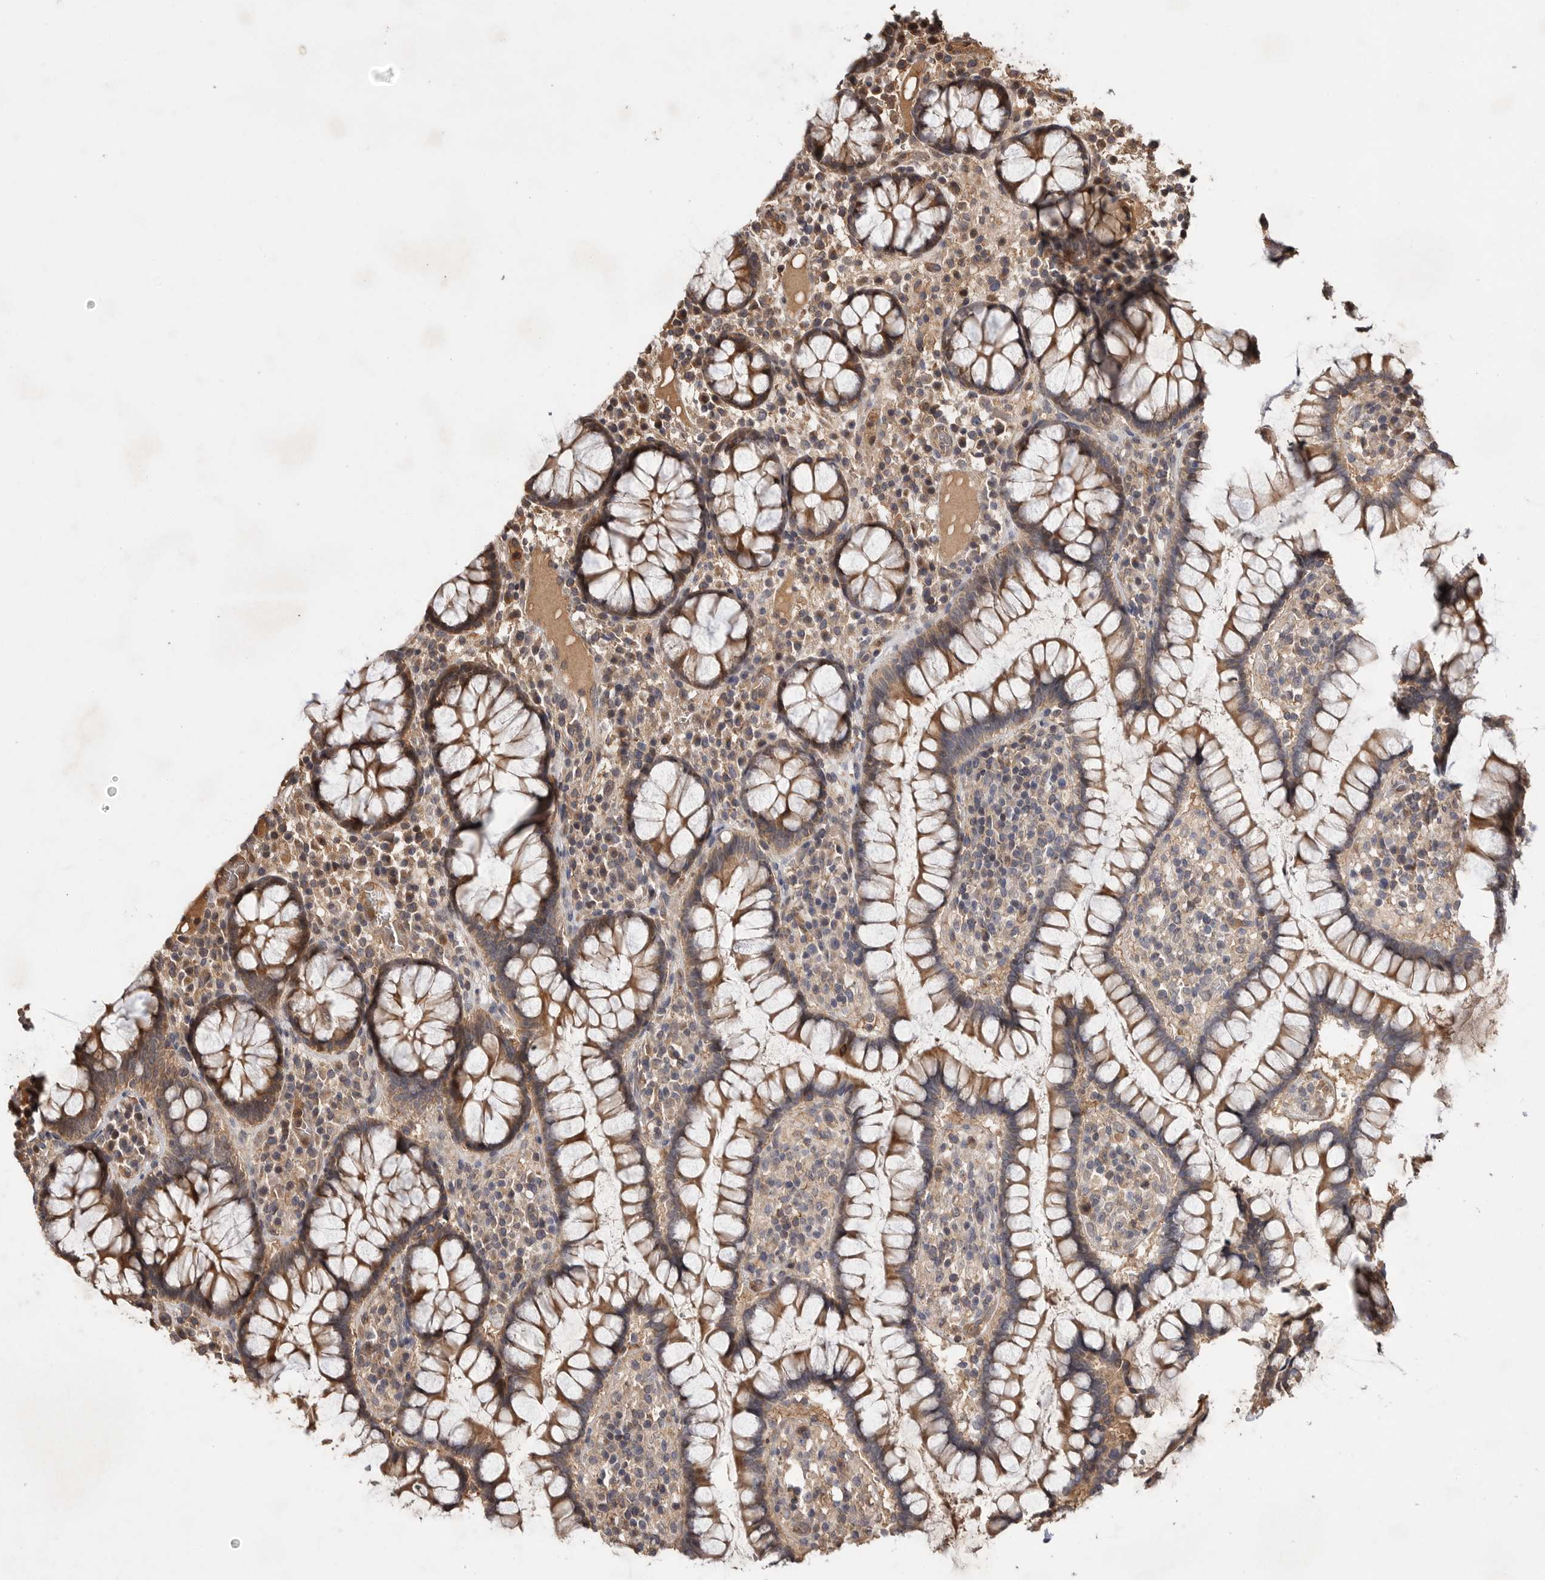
{"staining": {"intensity": "moderate", "quantity": ">75%", "location": "cytoplasmic/membranous"}, "tissue": "colon", "cell_type": "Endothelial cells", "image_type": "normal", "snomed": [{"axis": "morphology", "description": "Normal tissue, NOS"}, {"axis": "topography", "description": "Colon"}], "caption": "Colon stained with a protein marker reveals moderate staining in endothelial cells.", "gene": "VN1R4", "patient": {"sex": "female", "age": 79}}